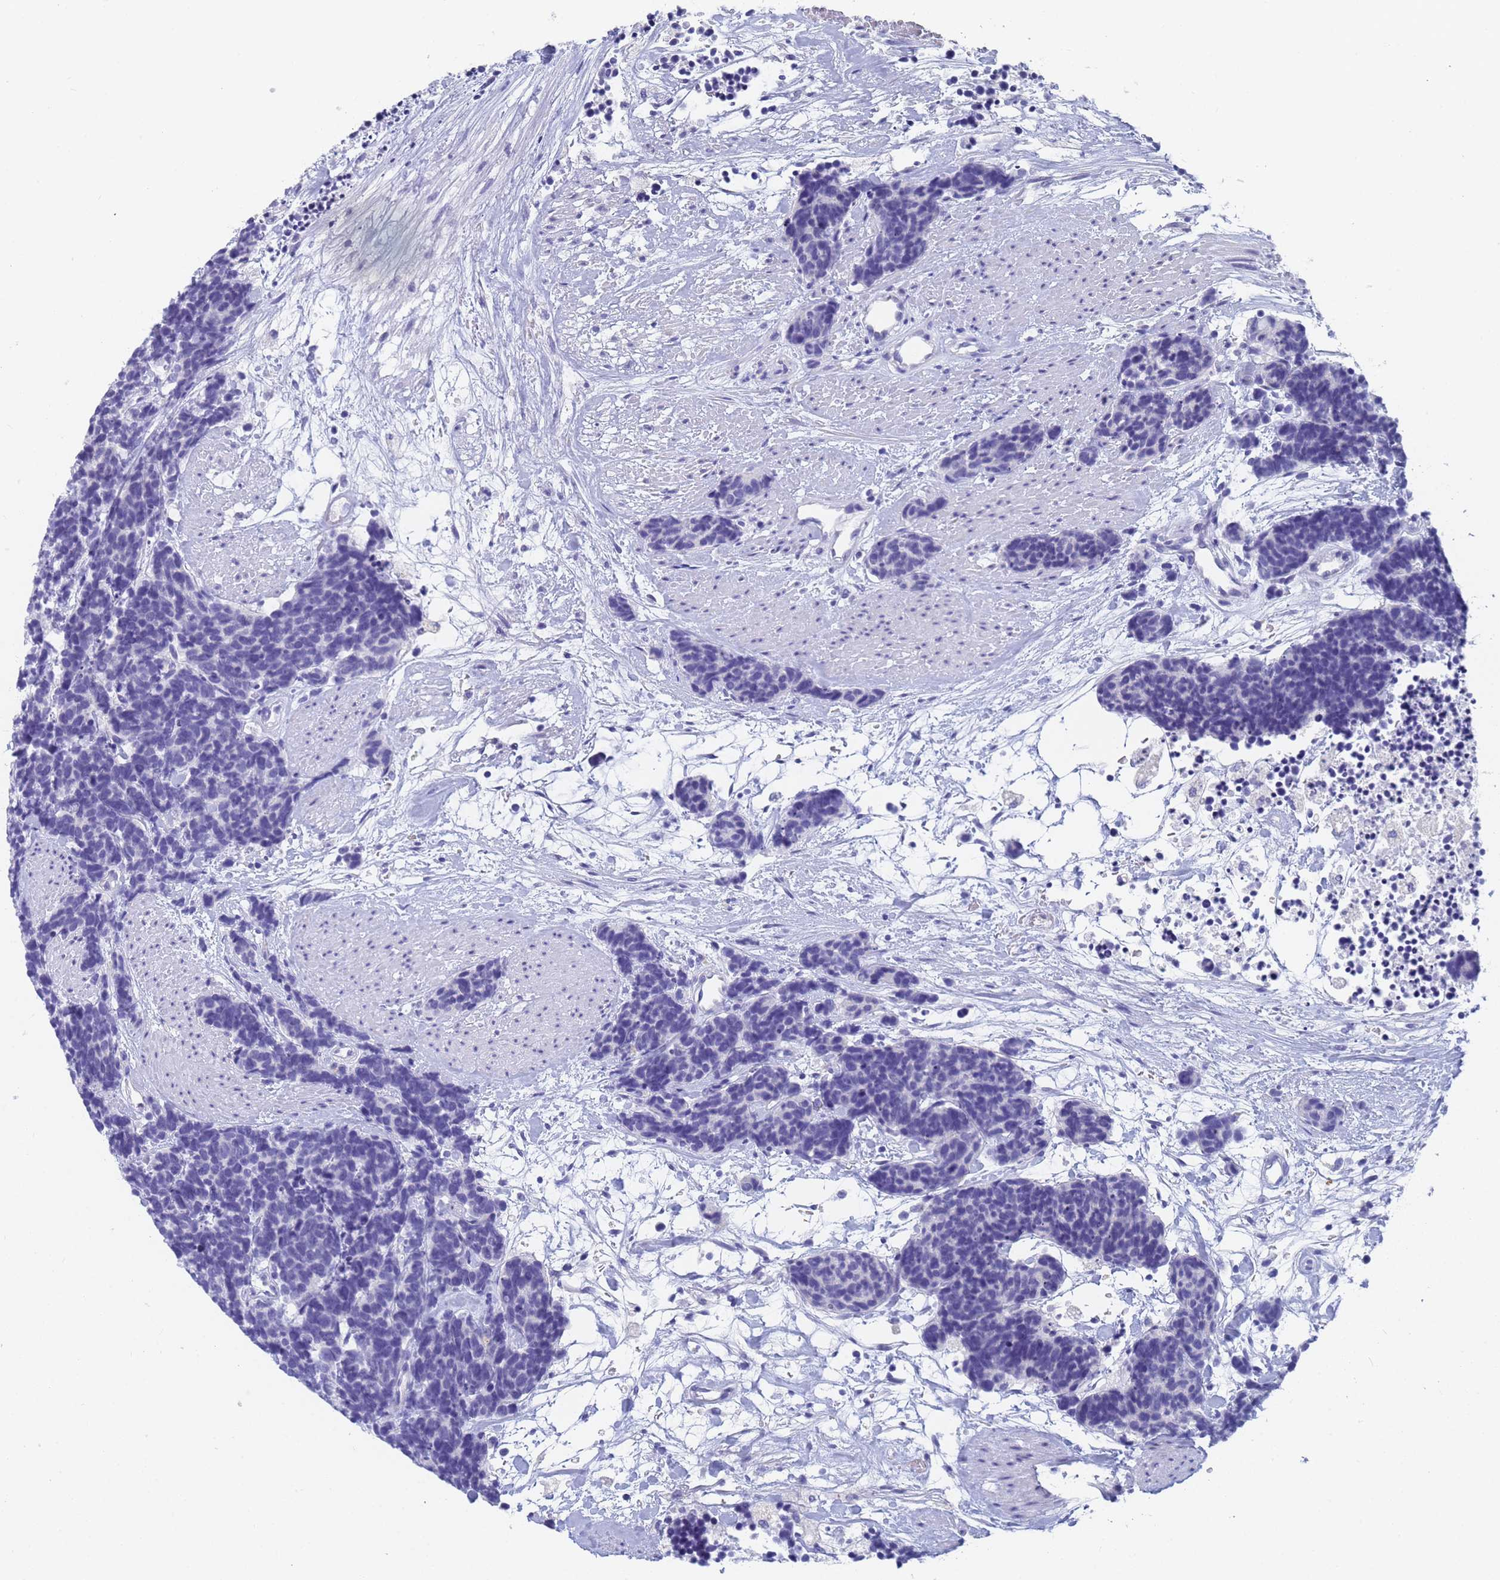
{"staining": {"intensity": "negative", "quantity": "none", "location": "none"}, "tissue": "carcinoid", "cell_type": "Tumor cells", "image_type": "cancer", "snomed": [{"axis": "morphology", "description": "Carcinoma, NOS"}, {"axis": "morphology", "description": "Carcinoid, malignant, NOS"}, {"axis": "topography", "description": "Urinary bladder"}], "caption": "The photomicrograph displays no staining of tumor cells in carcinoid. Brightfield microscopy of IHC stained with DAB (3,3'-diaminobenzidine) (brown) and hematoxylin (blue), captured at high magnification.", "gene": "STATH", "patient": {"sex": "male", "age": 57}}